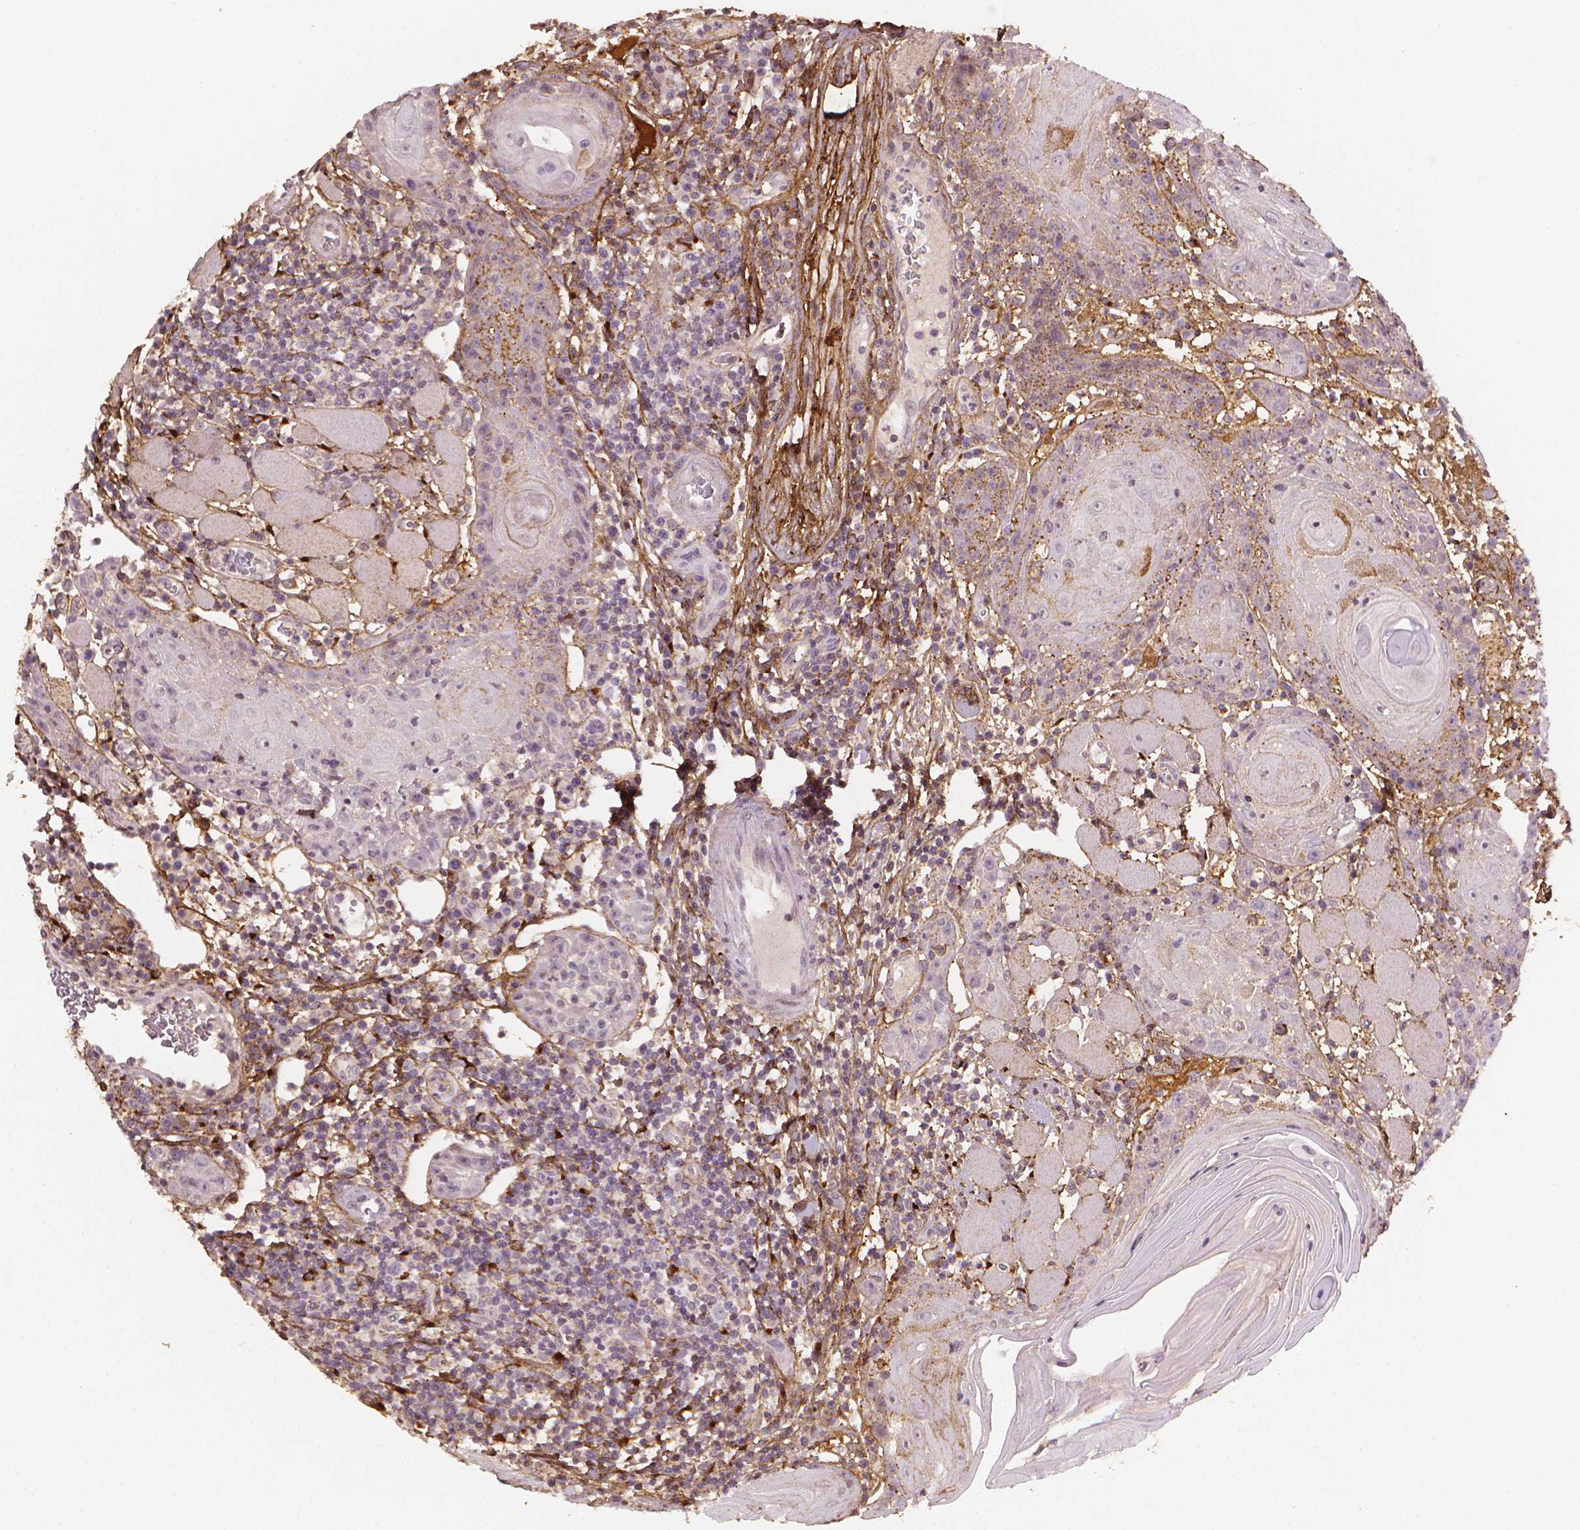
{"staining": {"intensity": "negative", "quantity": "none", "location": "none"}, "tissue": "head and neck cancer", "cell_type": "Tumor cells", "image_type": "cancer", "snomed": [{"axis": "morphology", "description": "Squamous cell carcinoma, NOS"}, {"axis": "topography", "description": "Head-Neck"}], "caption": "The immunohistochemistry image has no significant positivity in tumor cells of squamous cell carcinoma (head and neck) tissue.", "gene": "DCN", "patient": {"sex": "male", "age": 52}}